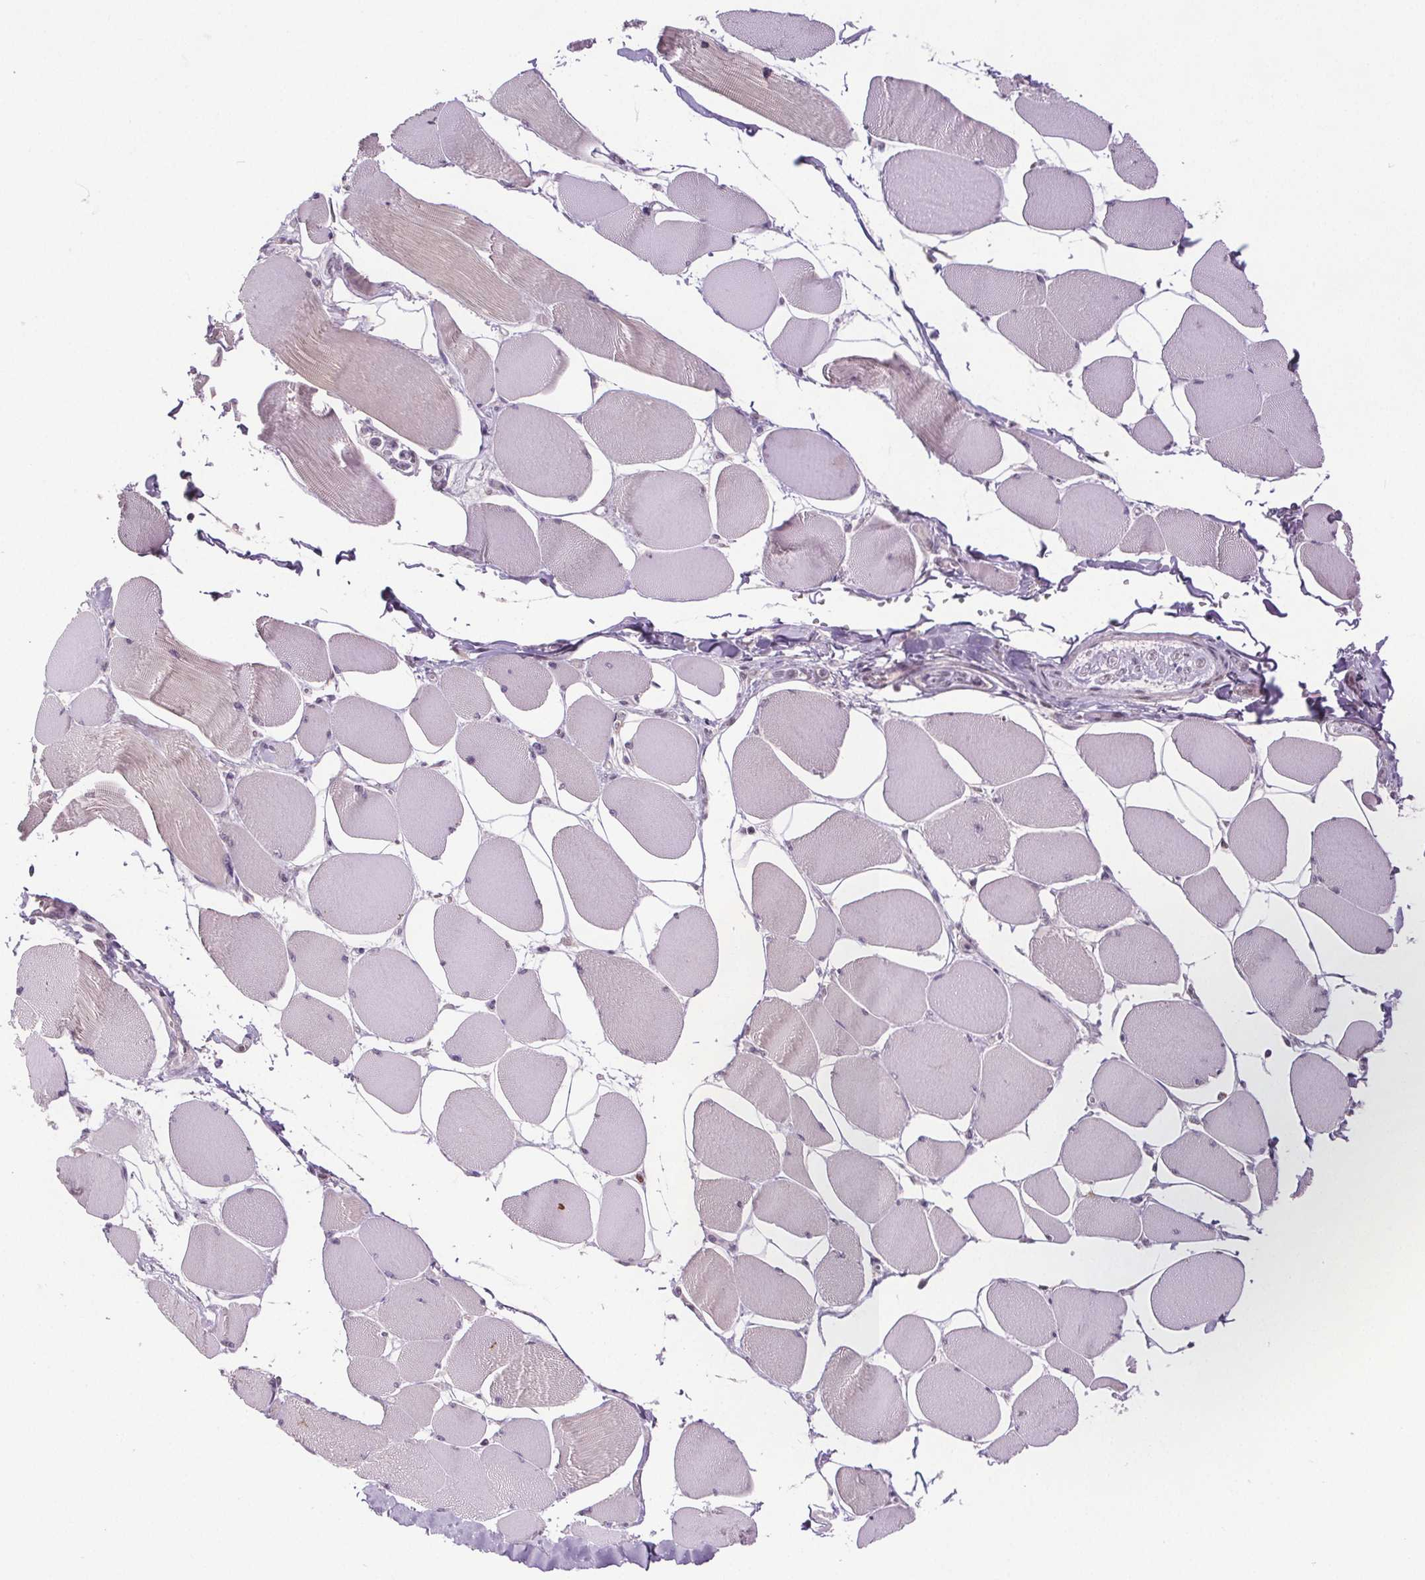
{"staining": {"intensity": "negative", "quantity": "none", "location": "none"}, "tissue": "skeletal muscle", "cell_type": "Myocytes", "image_type": "normal", "snomed": [{"axis": "morphology", "description": "Normal tissue, NOS"}, {"axis": "topography", "description": "Skeletal muscle"}], "caption": "High power microscopy photomicrograph of an IHC micrograph of unremarkable skeletal muscle, revealing no significant staining in myocytes.", "gene": "CENPF", "patient": {"sex": "female", "age": 75}}